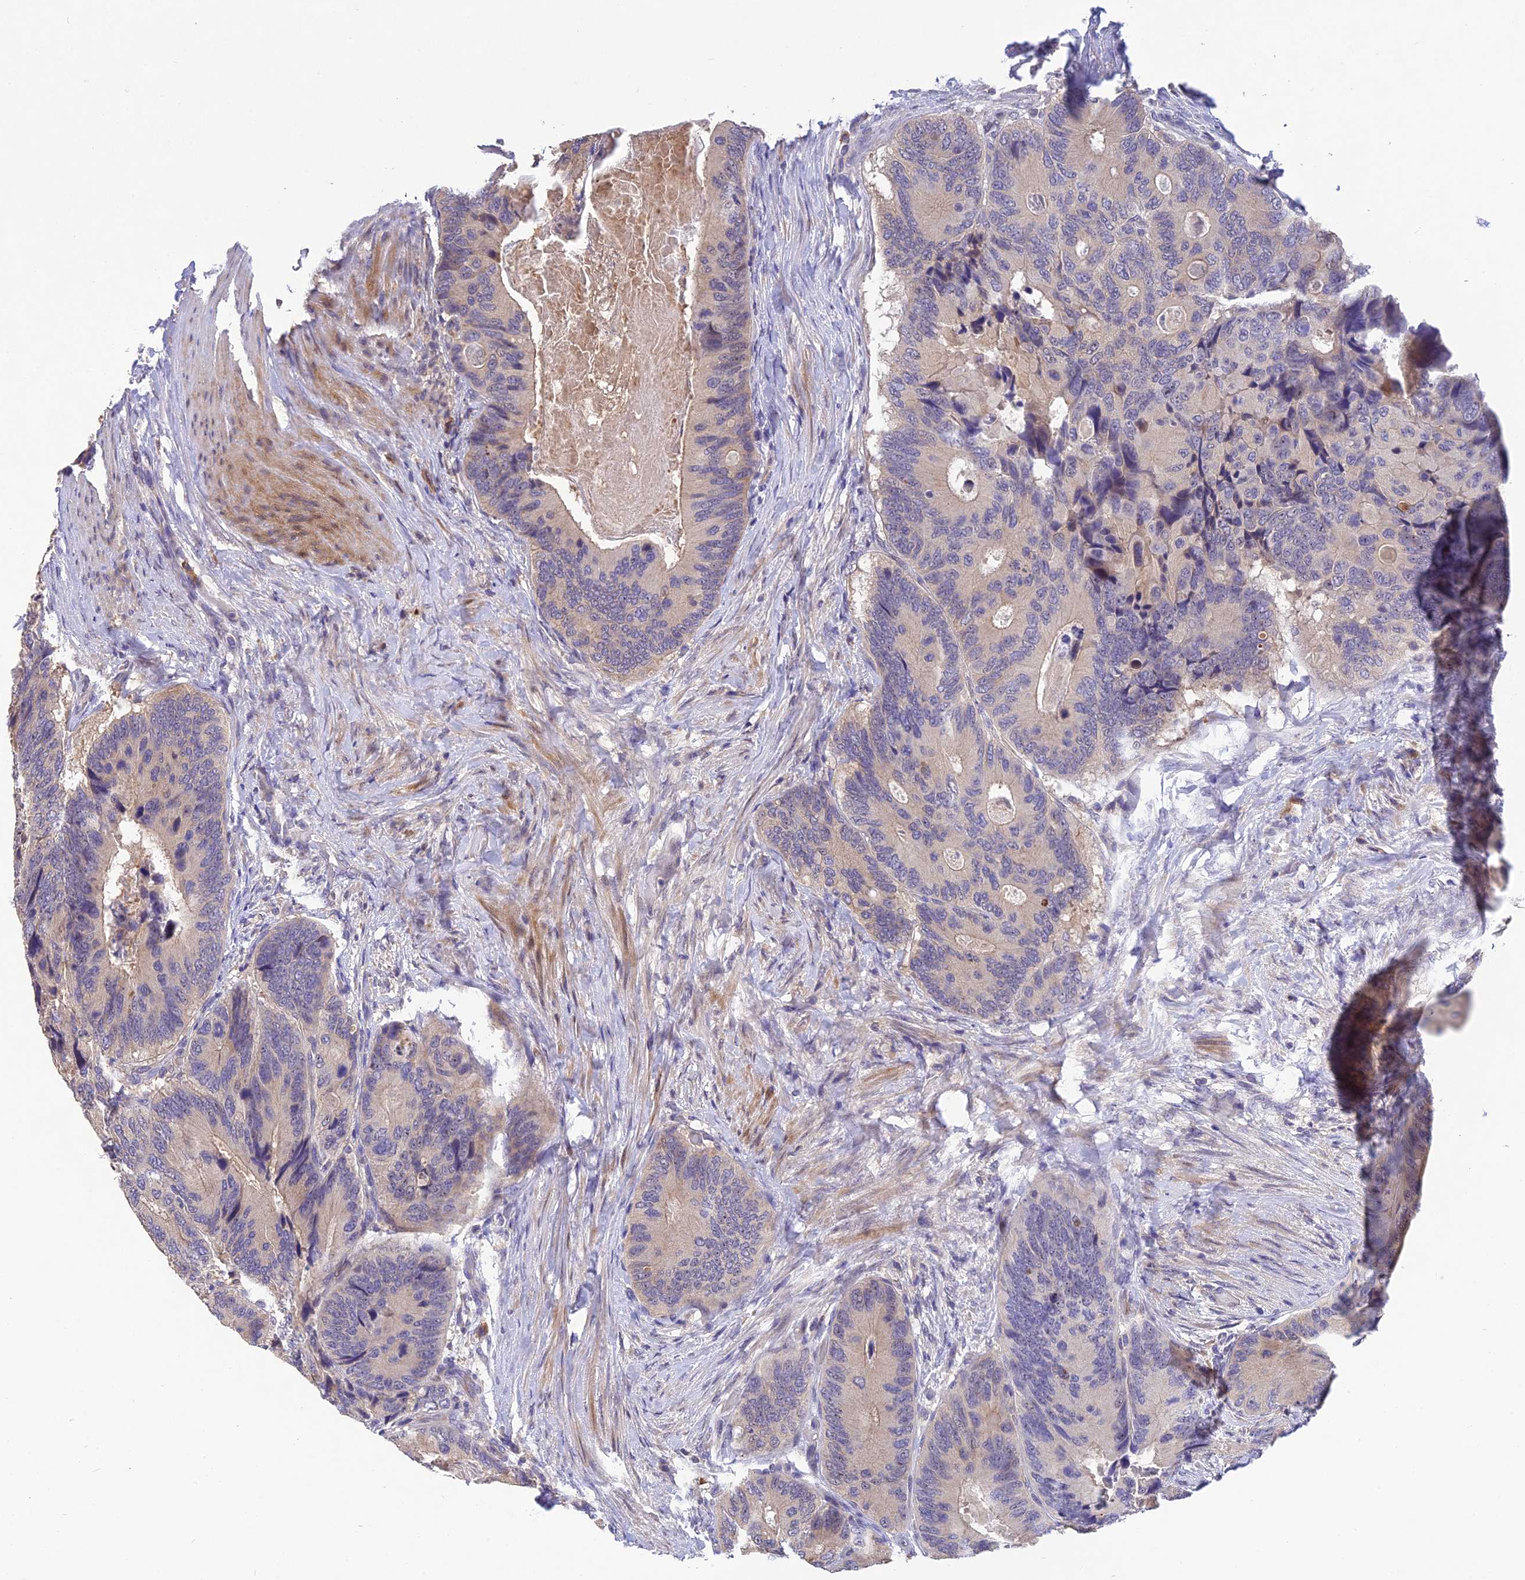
{"staining": {"intensity": "weak", "quantity": "<25%", "location": "cytoplasmic/membranous"}, "tissue": "colorectal cancer", "cell_type": "Tumor cells", "image_type": "cancer", "snomed": [{"axis": "morphology", "description": "Adenocarcinoma, NOS"}, {"axis": "topography", "description": "Colon"}], "caption": "DAB immunohistochemical staining of colorectal cancer exhibits no significant positivity in tumor cells.", "gene": "DENND5B", "patient": {"sex": "male", "age": 84}}